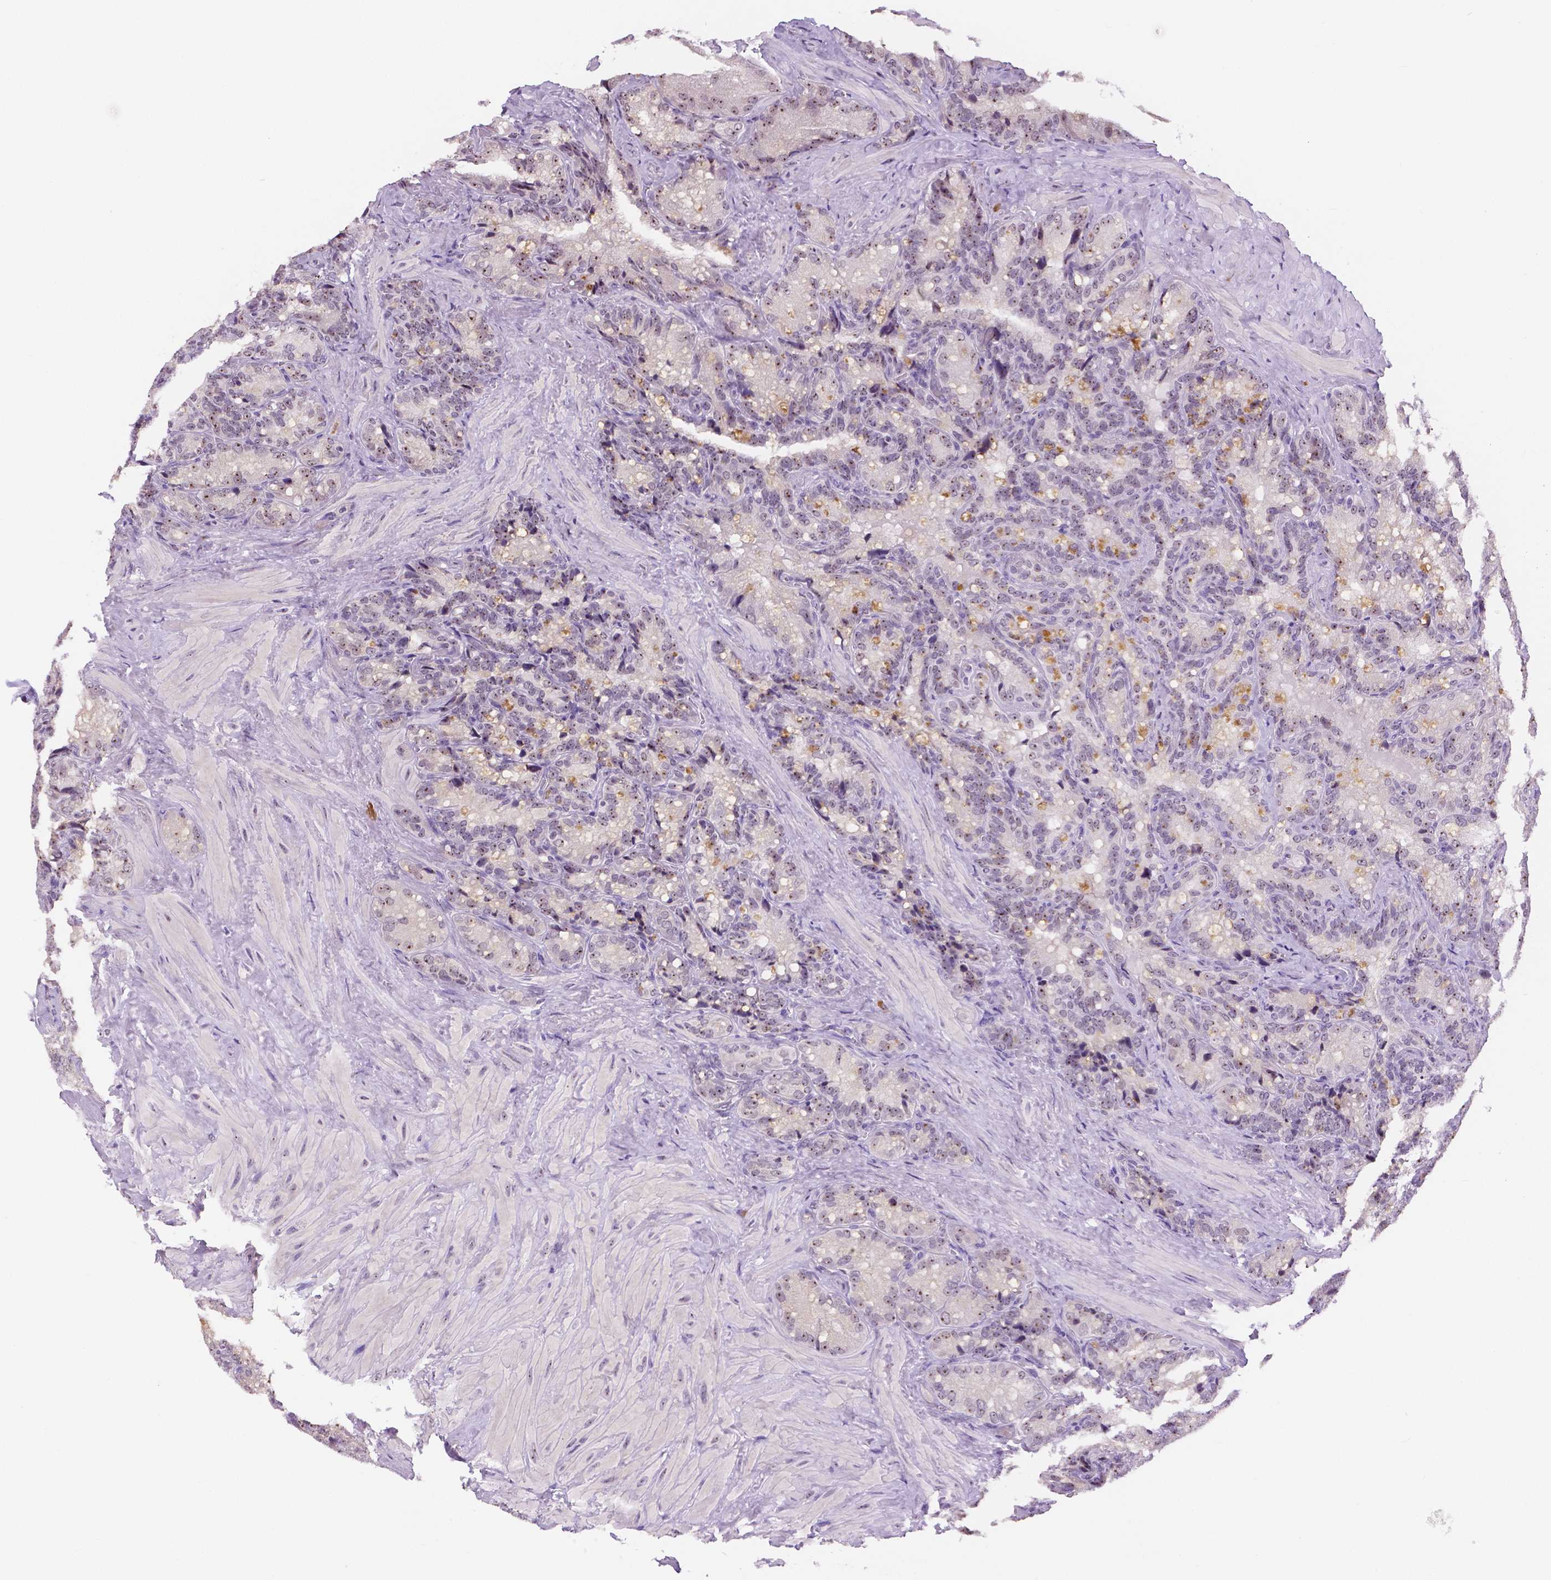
{"staining": {"intensity": "moderate", "quantity": "25%-75%", "location": "nuclear"}, "tissue": "seminal vesicle", "cell_type": "Glandular cells", "image_type": "normal", "snomed": [{"axis": "morphology", "description": "Normal tissue, NOS"}, {"axis": "topography", "description": "Seminal veicle"}], "caption": "Moderate nuclear protein positivity is appreciated in about 25%-75% of glandular cells in seminal vesicle.", "gene": "NHP2", "patient": {"sex": "male", "age": 60}}